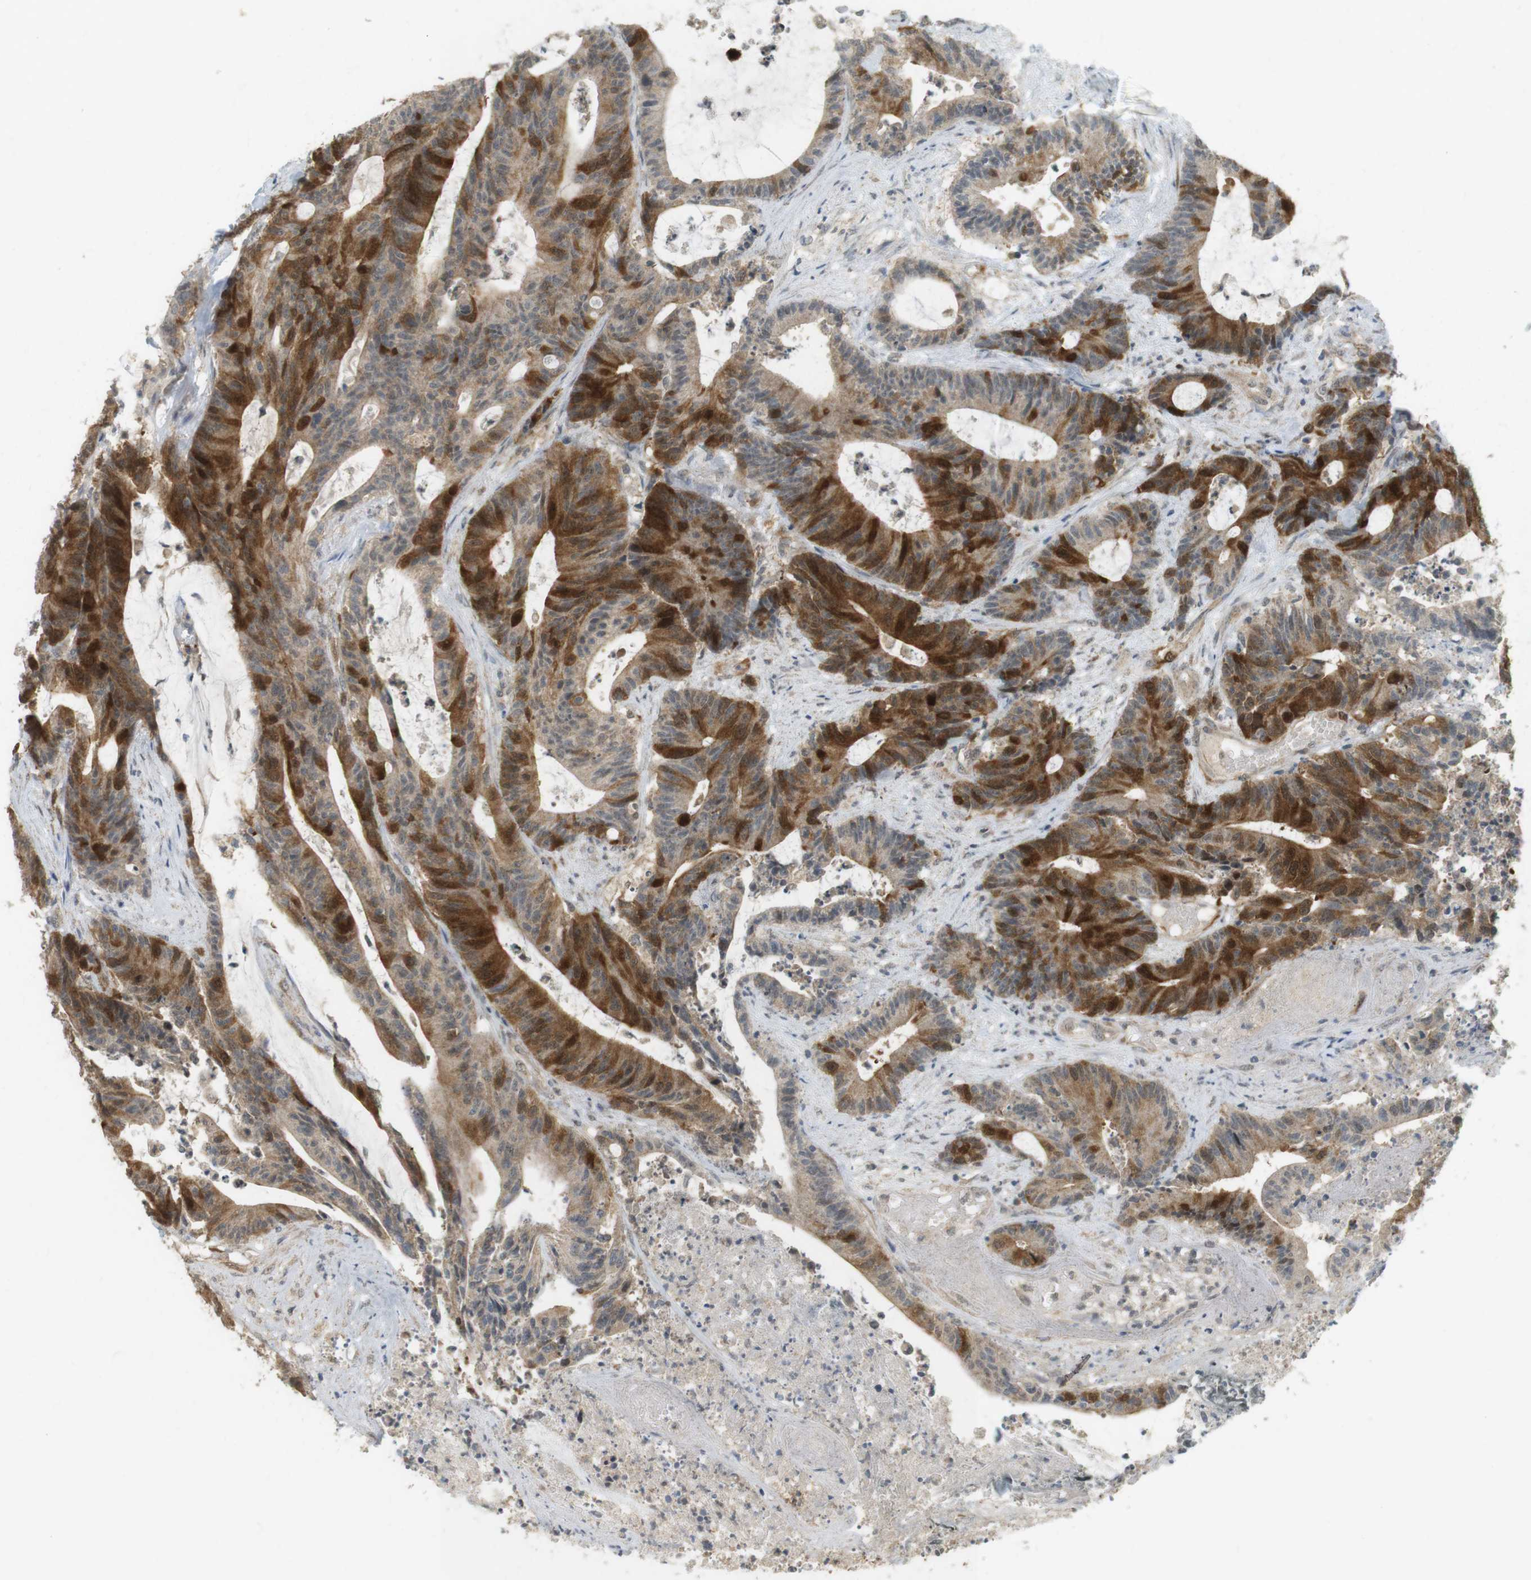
{"staining": {"intensity": "strong", "quantity": ">75%", "location": "cytoplasmic/membranous"}, "tissue": "colorectal cancer", "cell_type": "Tumor cells", "image_type": "cancer", "snomed": [{"axis": "morphology", "description": "Adenocarcinoma, NOS"}, {"axis": "topography", "description": "Colon"}], "caption": "A histopathology image of colorectal cancer (adenocarcinoma) stained for a protein demonstrates strong cytoplasmic/membranous brown staining in tumor cells.", "gene": "TTK", "patient": {"sex": "female", "age": 84}}